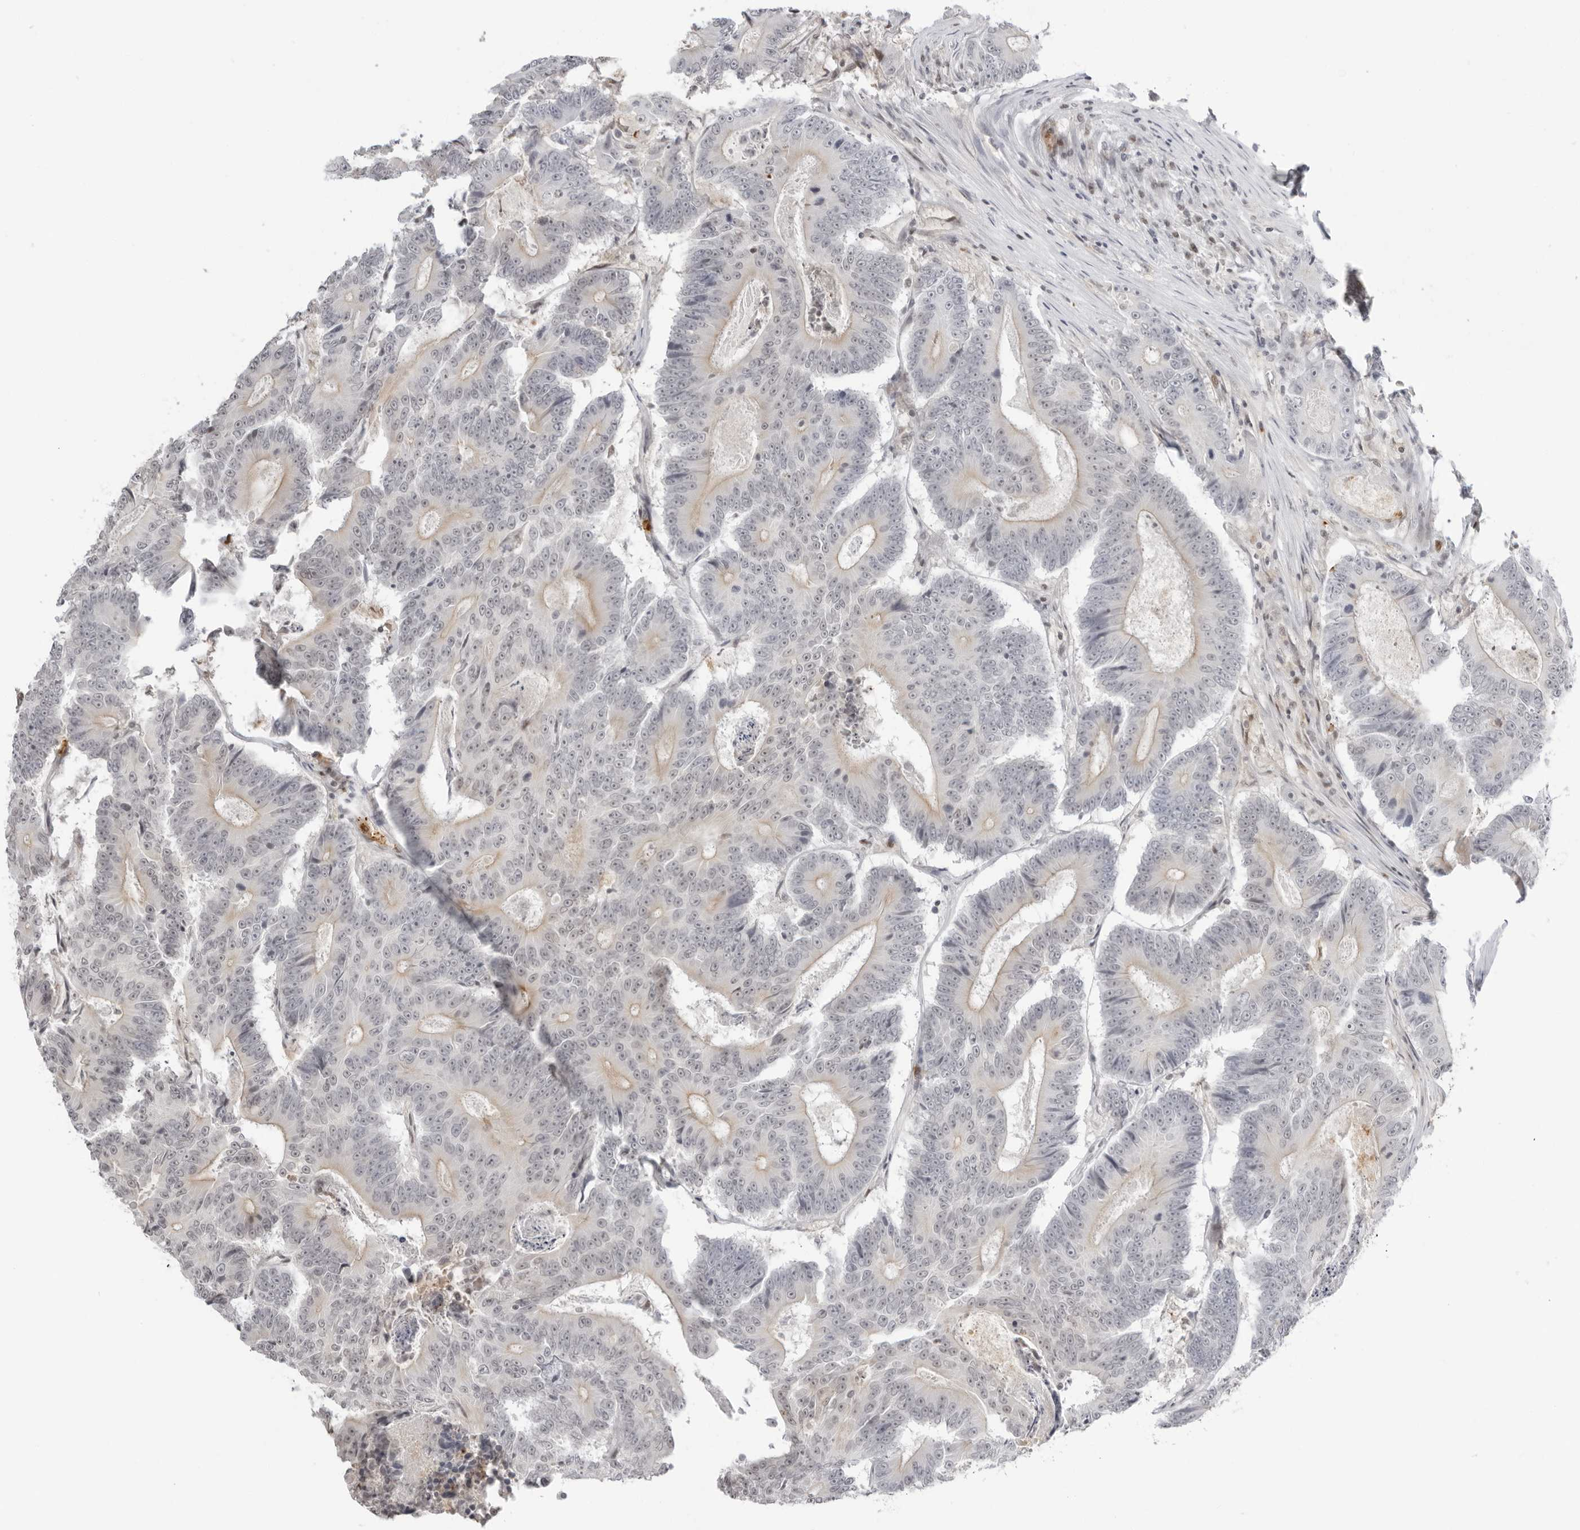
{"staining": {"intensity": "weak", "quantity": "25%-75%", "location": "nuclear"}, "tissue": "colorectal cancer", "cell_type": "Tumor cells", "image_type": "cancer", "snomed": [{"axis": "morphology", "description": "Adenocarcinoma, NOS"}, {"axis": "topography", "description": "Colon"}], "caption": "Weak nuclear staining is identified in approximately 25%-75% of tumor cells in adenocarcinoma (colorectal).", "gene": "RNF146", "patient": {"sex": "male", "age": 83}}